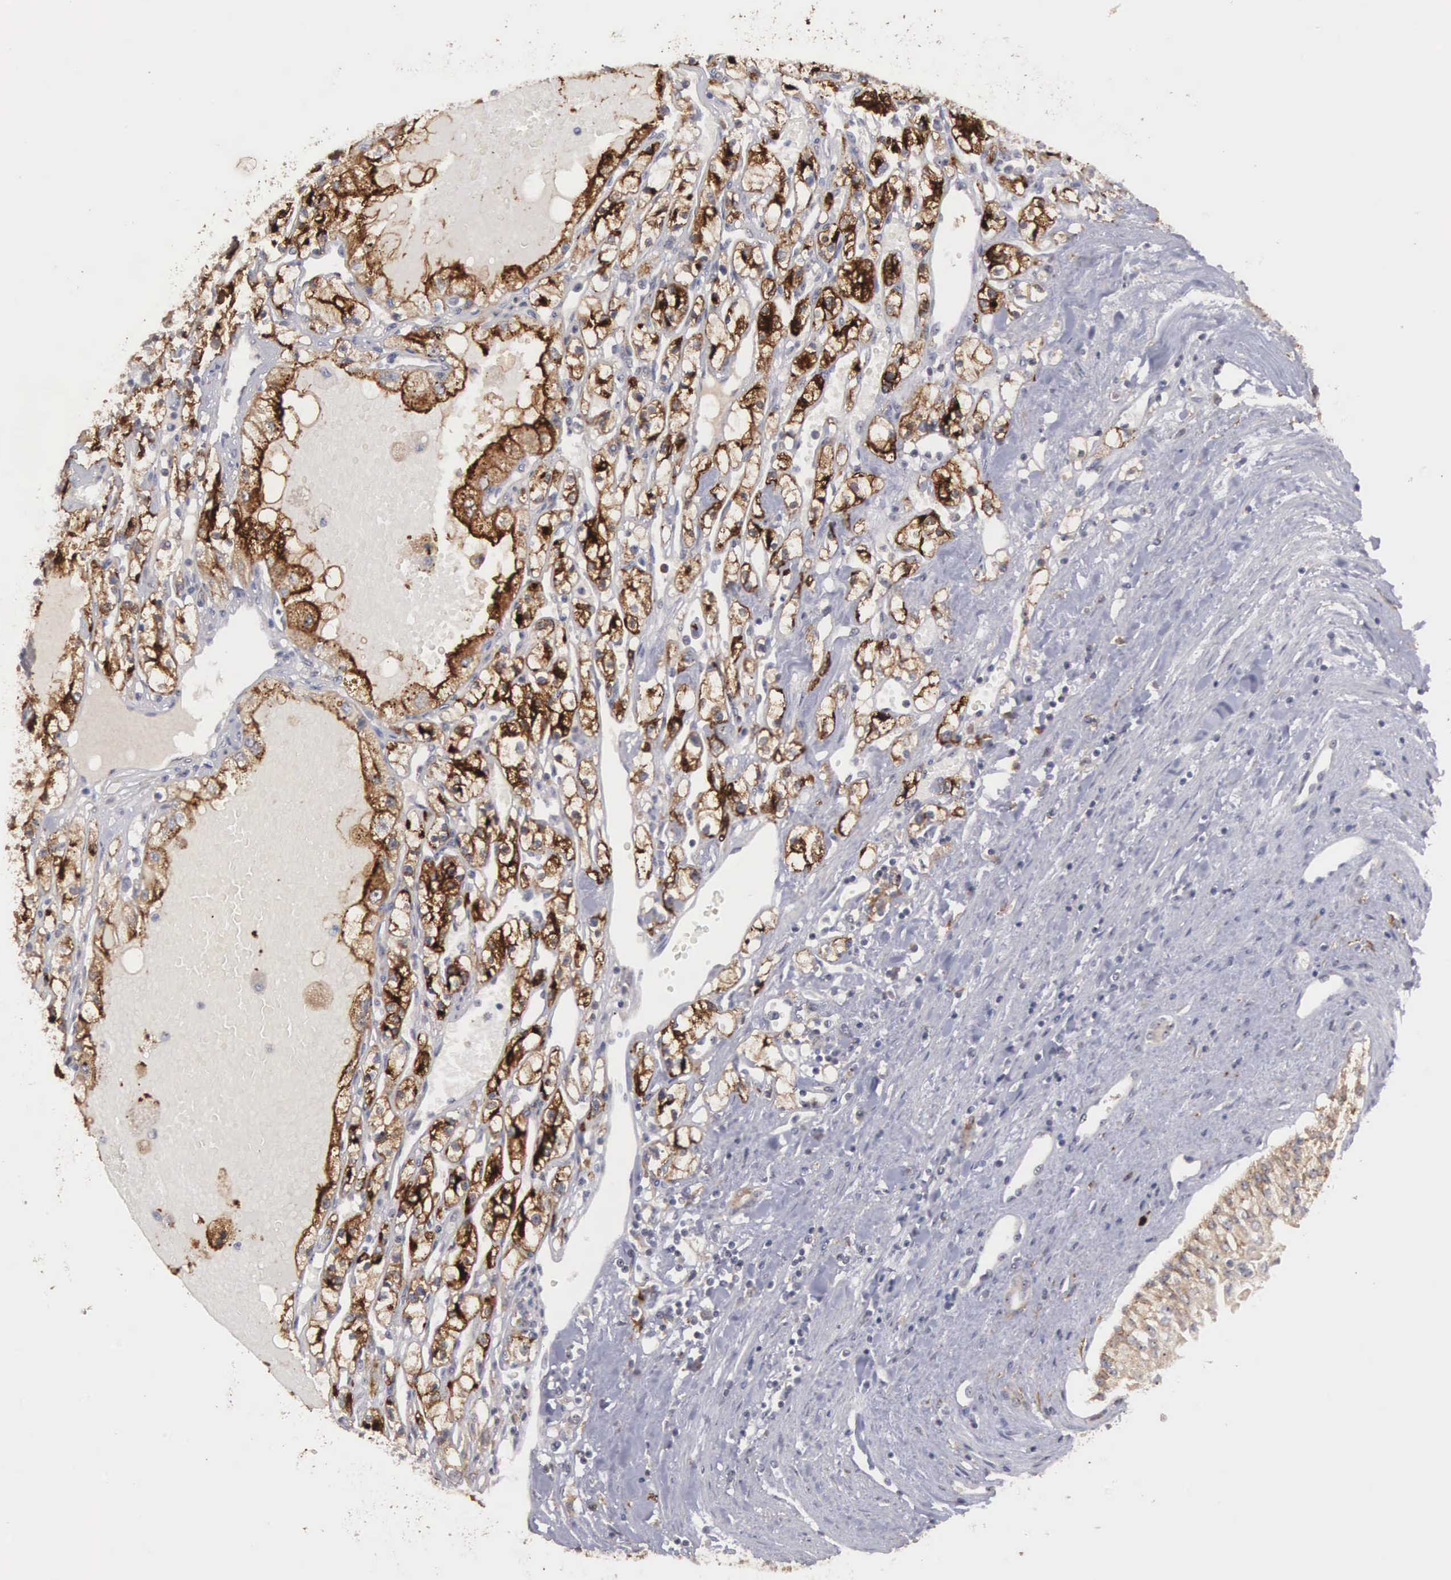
{"staining": {"intensity": "strong", "quantity": ">75%", "location": "cytoplasmic/membranous,nuclear"}, "tissue": "renal cancer", "cell_type": "Tumor cells", "image_type": "cancer", "snomed": [{"axis": "morphology", "description": "Adenocarcinoma, NOS"}, {"axis": "topography", "description": "Kidney"}], "caption": "Human adenocarcinoma (renal) stained with a brown dye demonstrates strong cytoplasmic/membranous and nuclear positive positivity in approximately >75% of tumor cells.", "gene": "AMN", "patient": {"sex": "male", "age": 56}}